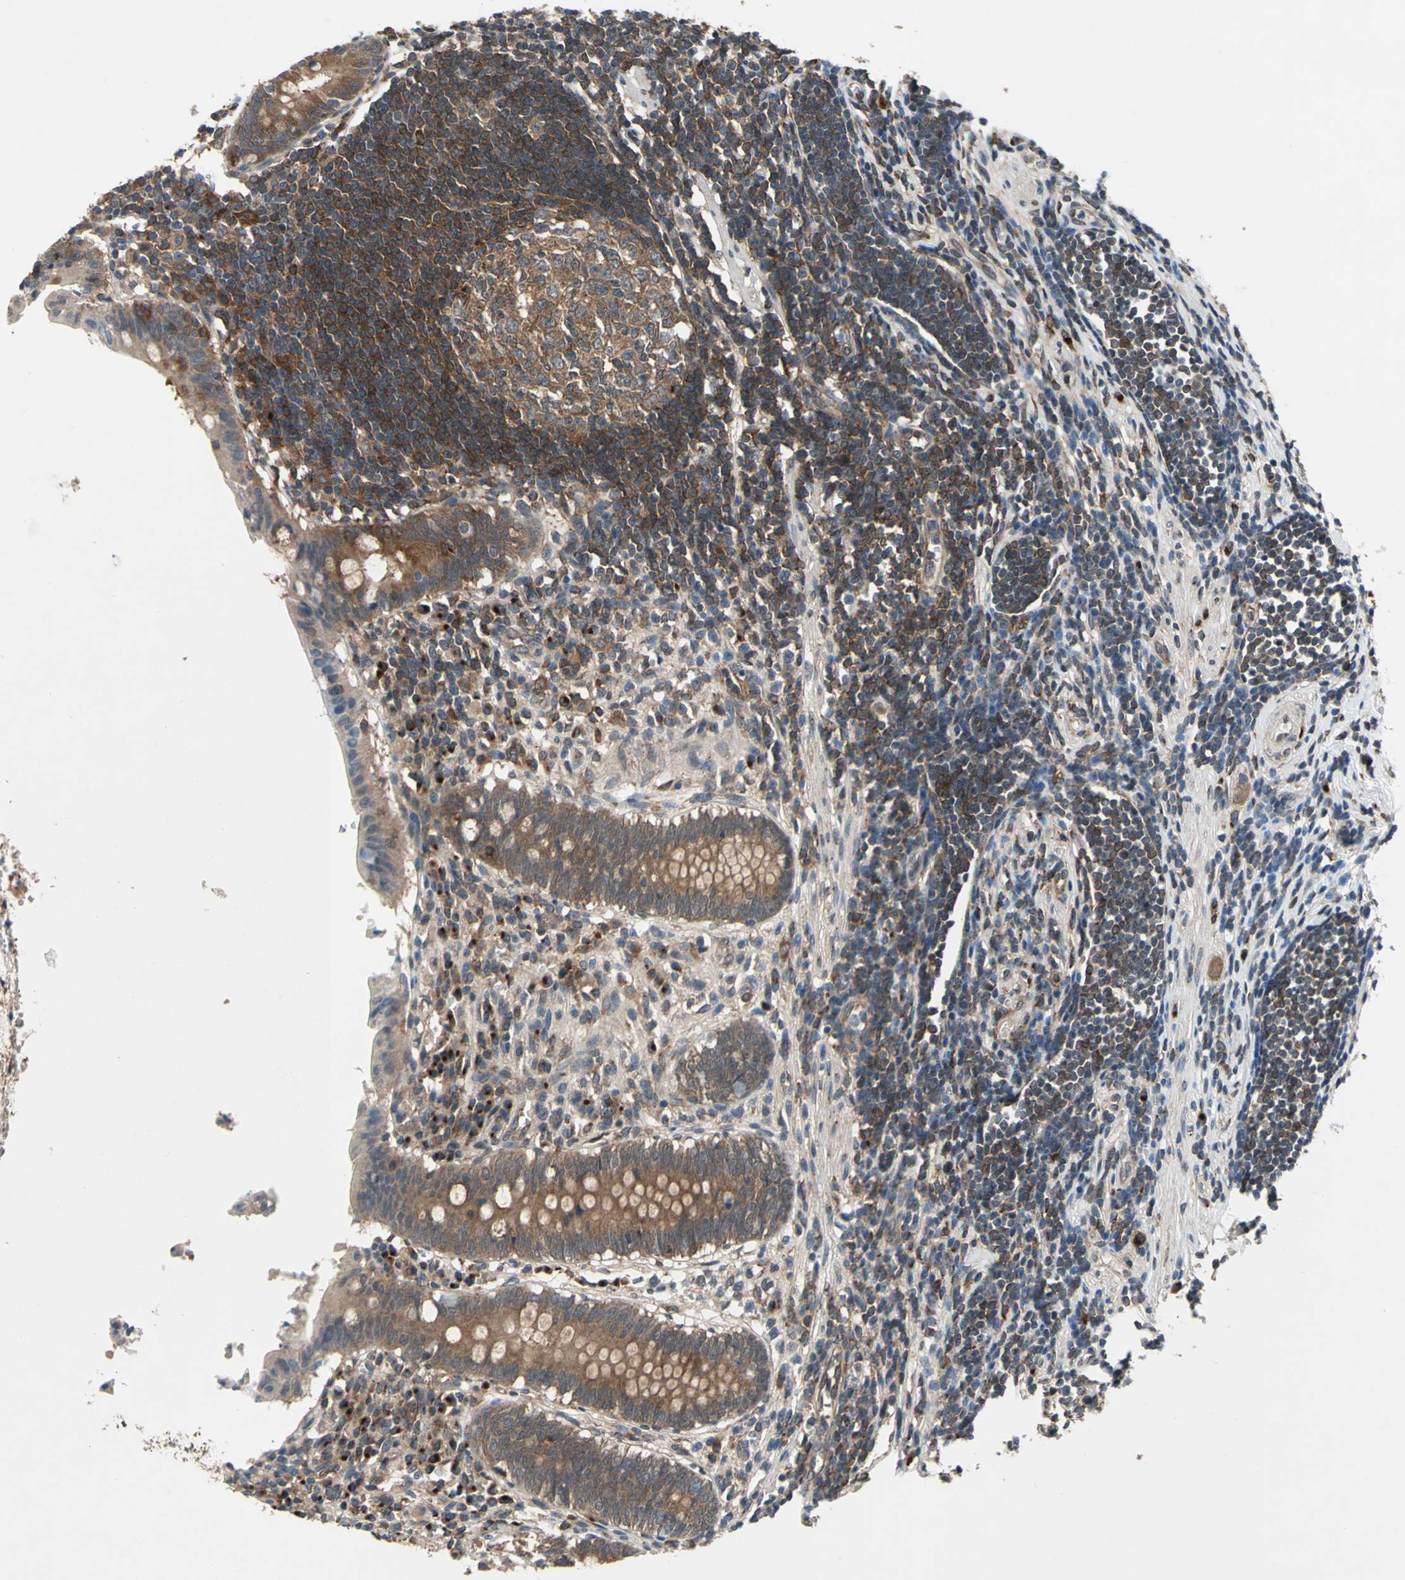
{"staining": {"intensity": "moderate", "quantity": ">75%", "location": "cytoplasmic/membranous"}, "tissue": "appendix", "cell_type": "Glandular cells", "image_type": "normal", "snomed": [{"axis": "morphology", "description": "Normal tissue, NOS"}, {"axis": "topography", "description": "Appendix"}], "caption": "High-magnification brightfield microscopy of benign appendix stained with DAB (brown) and counterstained with hematoxylin (blue). glandular cells exhibit moderate cytoplasmic/membranous positivity is identified in approximately>75% of cells.", "gene": "NFKBIE", "patient": {"sex": "female", "age": 50}}